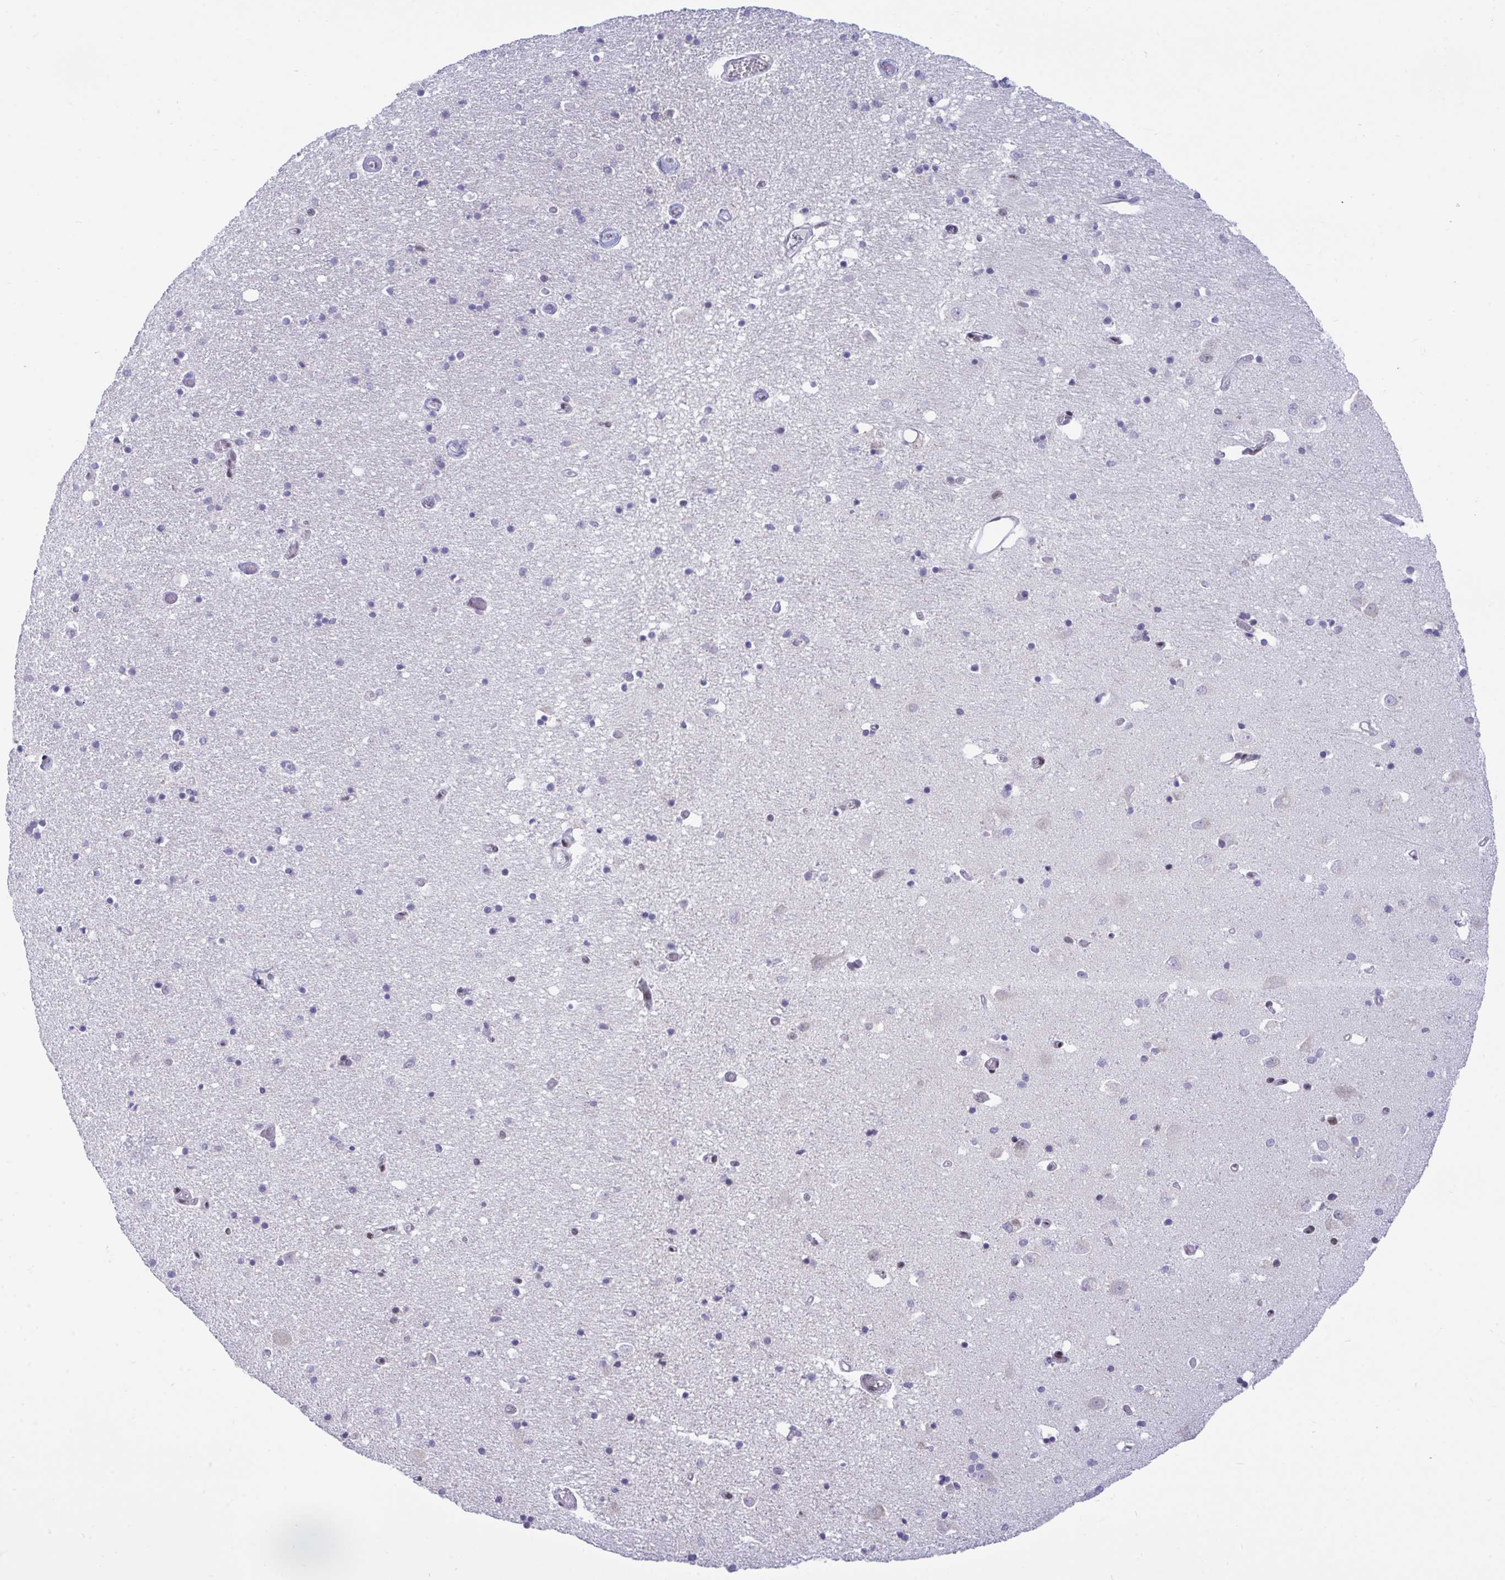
{"staining": {"intensity": "negative", "quantity": "none", "location": "none"}, "tissue": "caudate", "cell_type": "Glial cells", "image_type": "normal", "snomed": [{"axis": "morphology", "description": "Normal tissue, NOS"}, {"axis": "topography", "description": "Lateral ventricle wall"}, {"axis": "topography", "description": "Hippocampus"}], "caption": "High power microscopy image of an immunohistochemistry histopathology image of benign caudate, revealing no significant expression in glial cells.", "gene": "WBP11", "patient": {"sex": "female", "age": 63}}